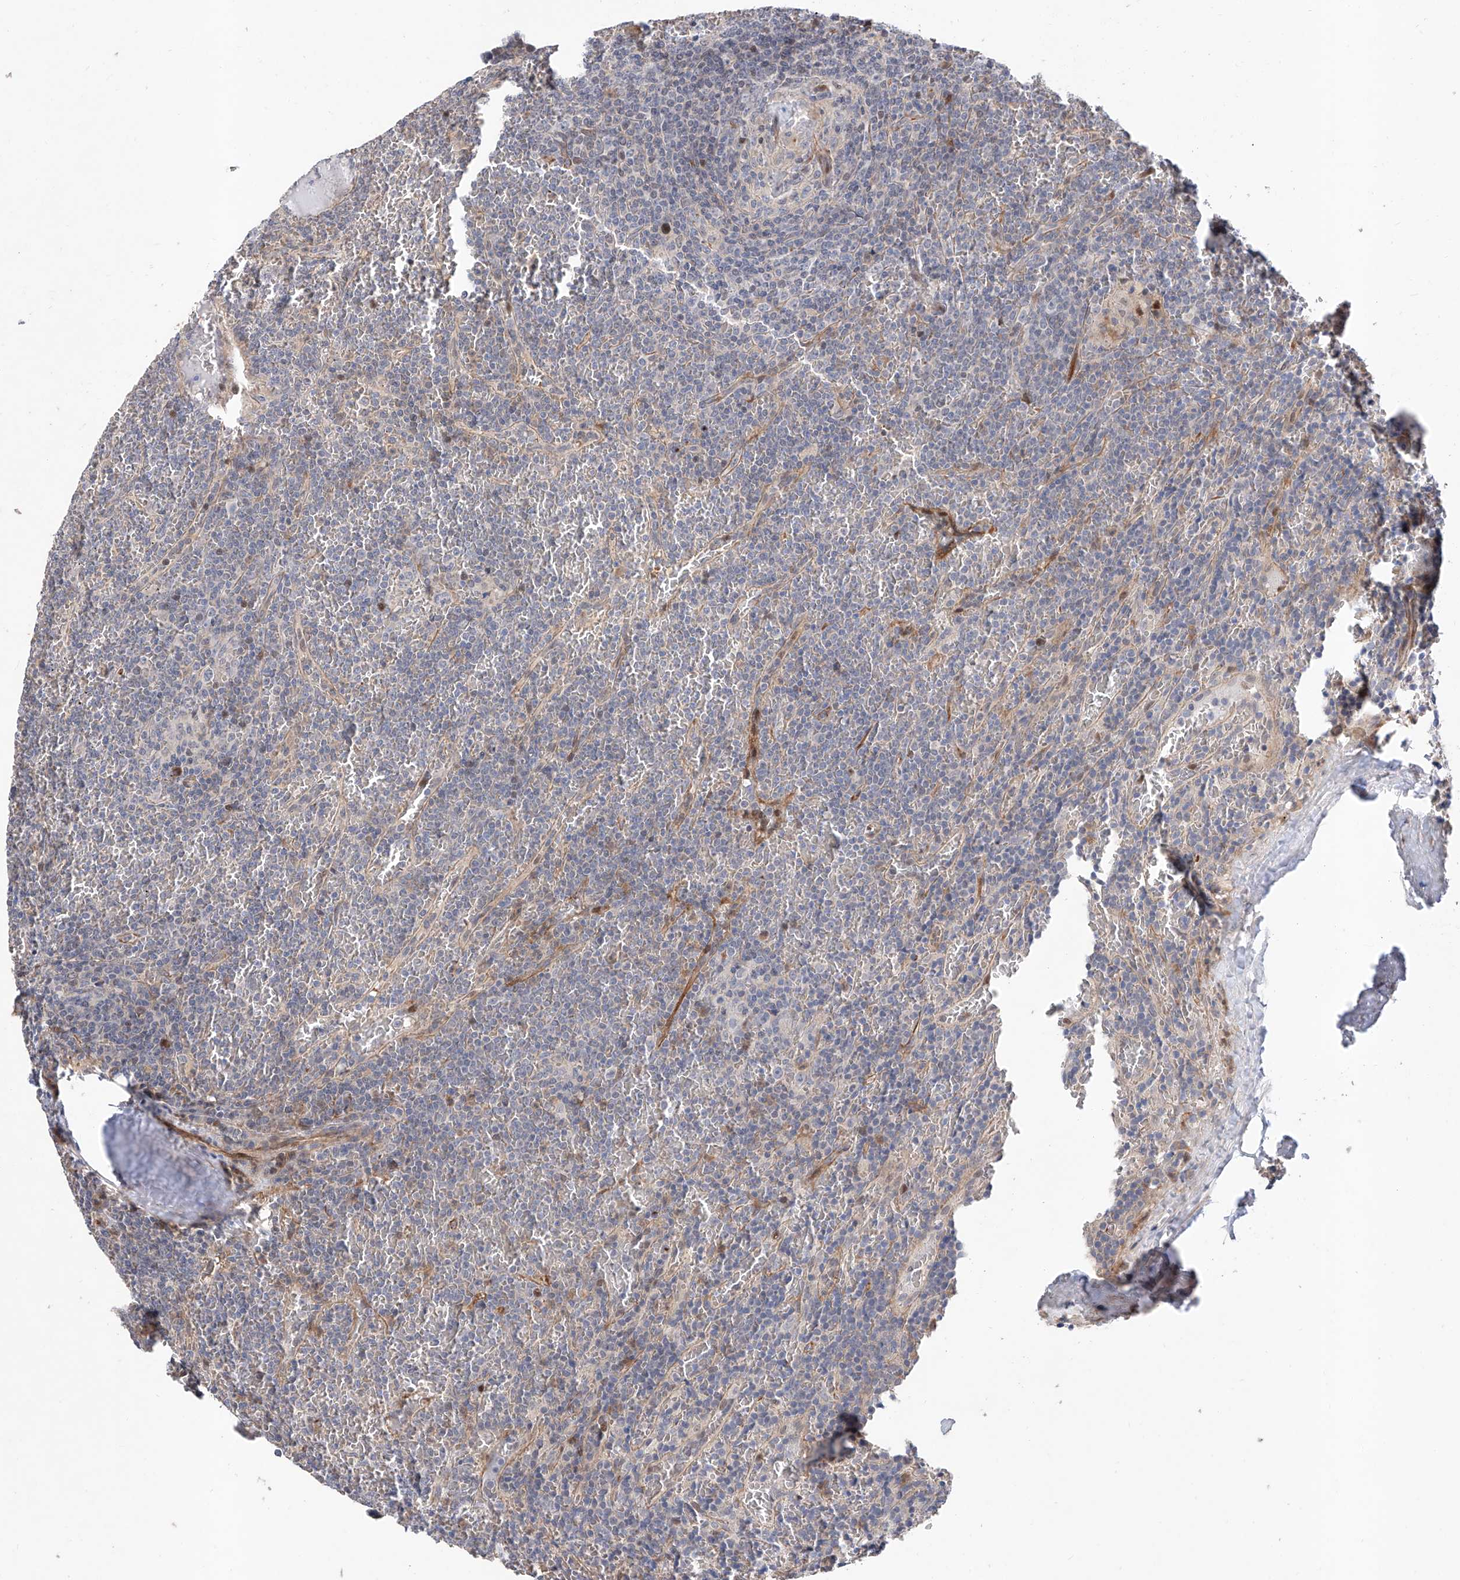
{"staining": {"intensity": "negative", "quantity": "none", "location": "none"}, "tissue": "lymphoma", "cell_type": "Tumor cells", "image_type": "cancer", "snomed": [{"axis": "morphology", "description": "Malignant lymphoma, non-Hodgkin's type, Low grade"}, {"axis": "topography", "description": "Spleen"}], "caption": "Immunohistochemistry (IHC) photomicrograph of lymphoma stained for a protein (brown), which displays no positivity in tumor cells.", "gene": "FUCA2", "patient": {"sex": "female", "age": 19}}